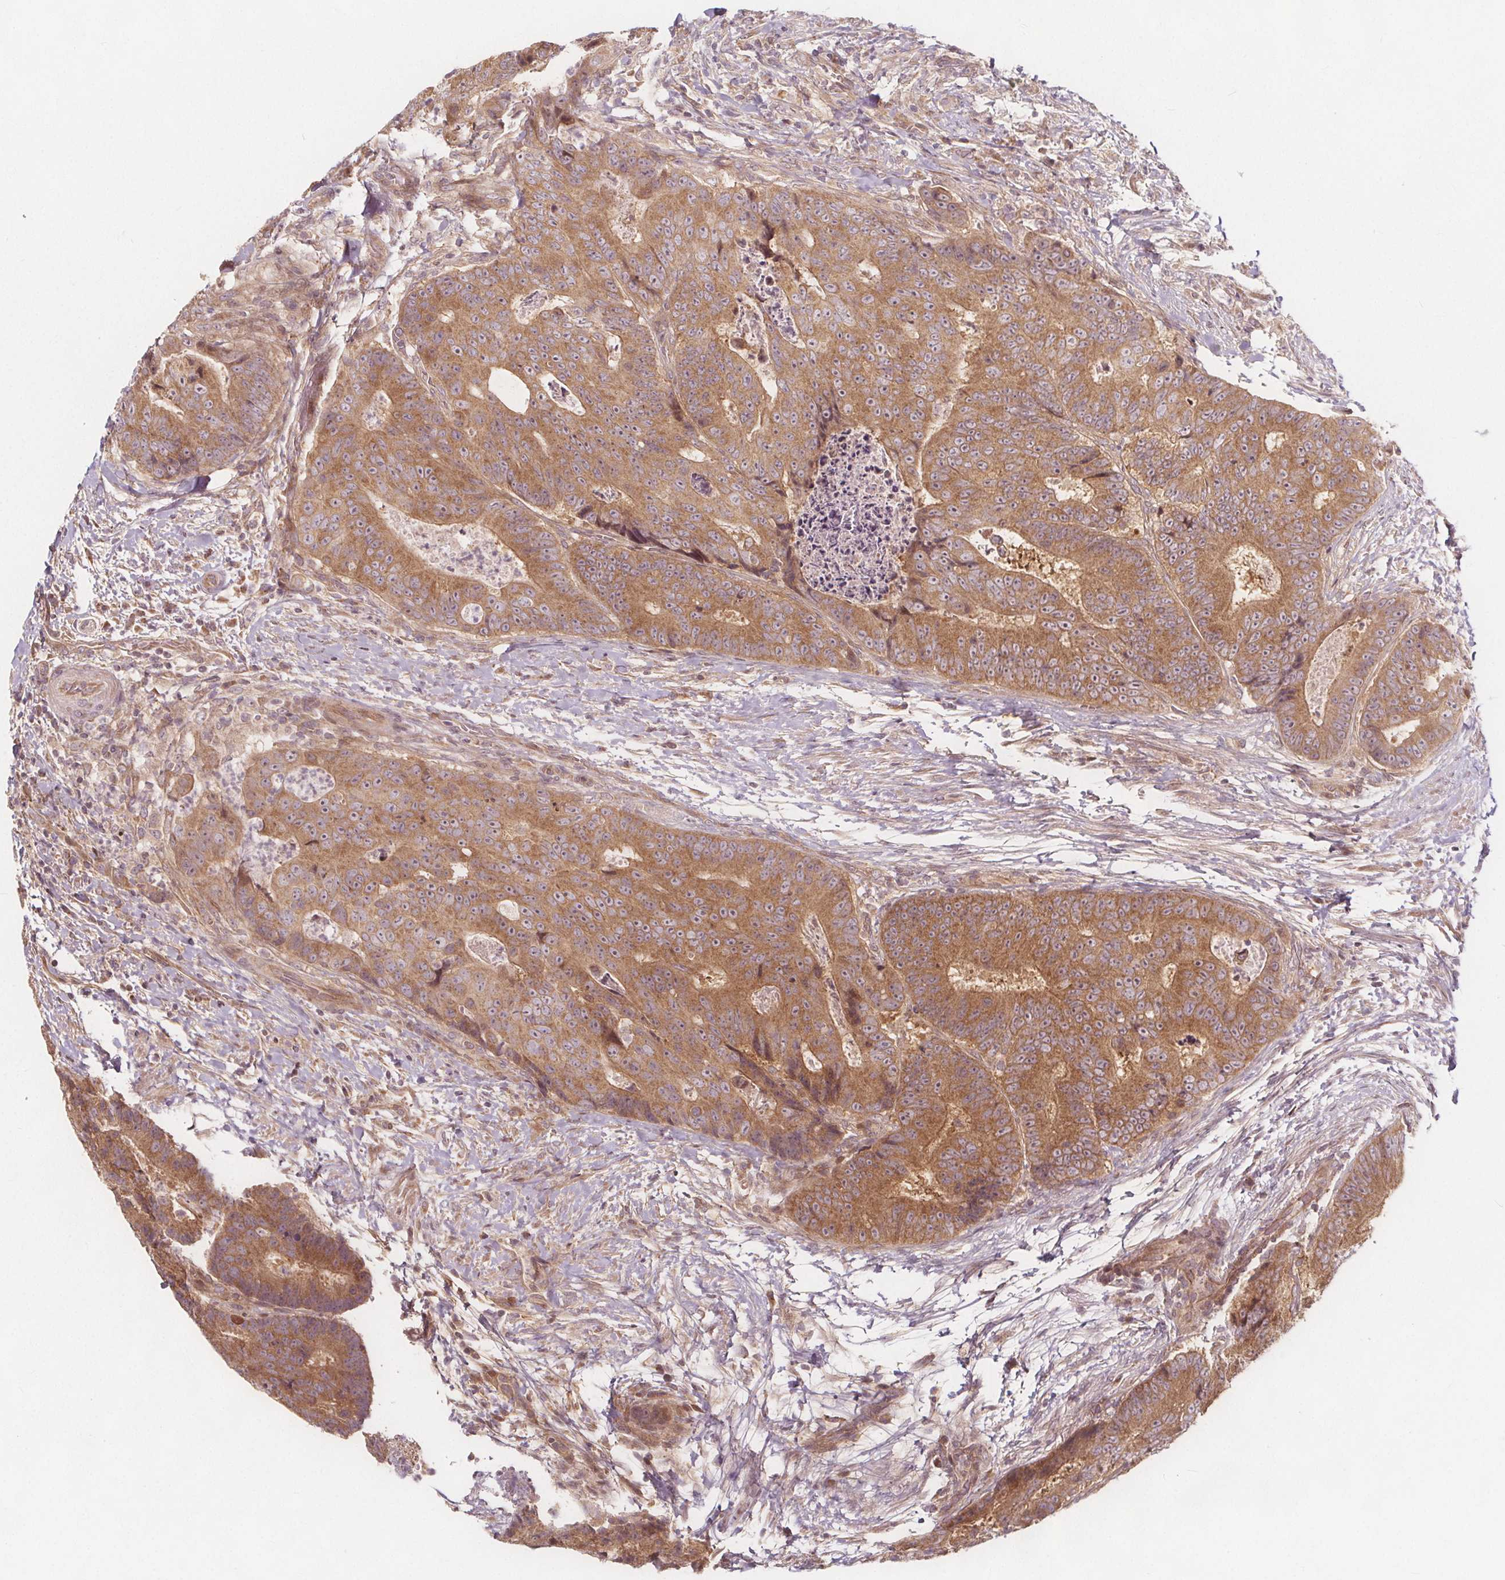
{"staining": {"intensity": "moderate", "quantity": ">75%", "location": "cytoplasmic/membranous"}, "tissue": "colorectal cancer", "cell_type": "Tumor cells", "image_type": "cancer", "snomed": [{"axis": "morphology", "description": "Adenocarcinoma, NOS"}, {"axis": "topography", "description": "Colon"}], "caption": "Immunohistochemical staining of adenocarcinoma (colorectal) shows medium levels of moderate cytoplasmic/membranous staining in approximately >75% of tumor cells.", "gene": "AKT1S1", "patient": {"sex": "female", "age": 48}}